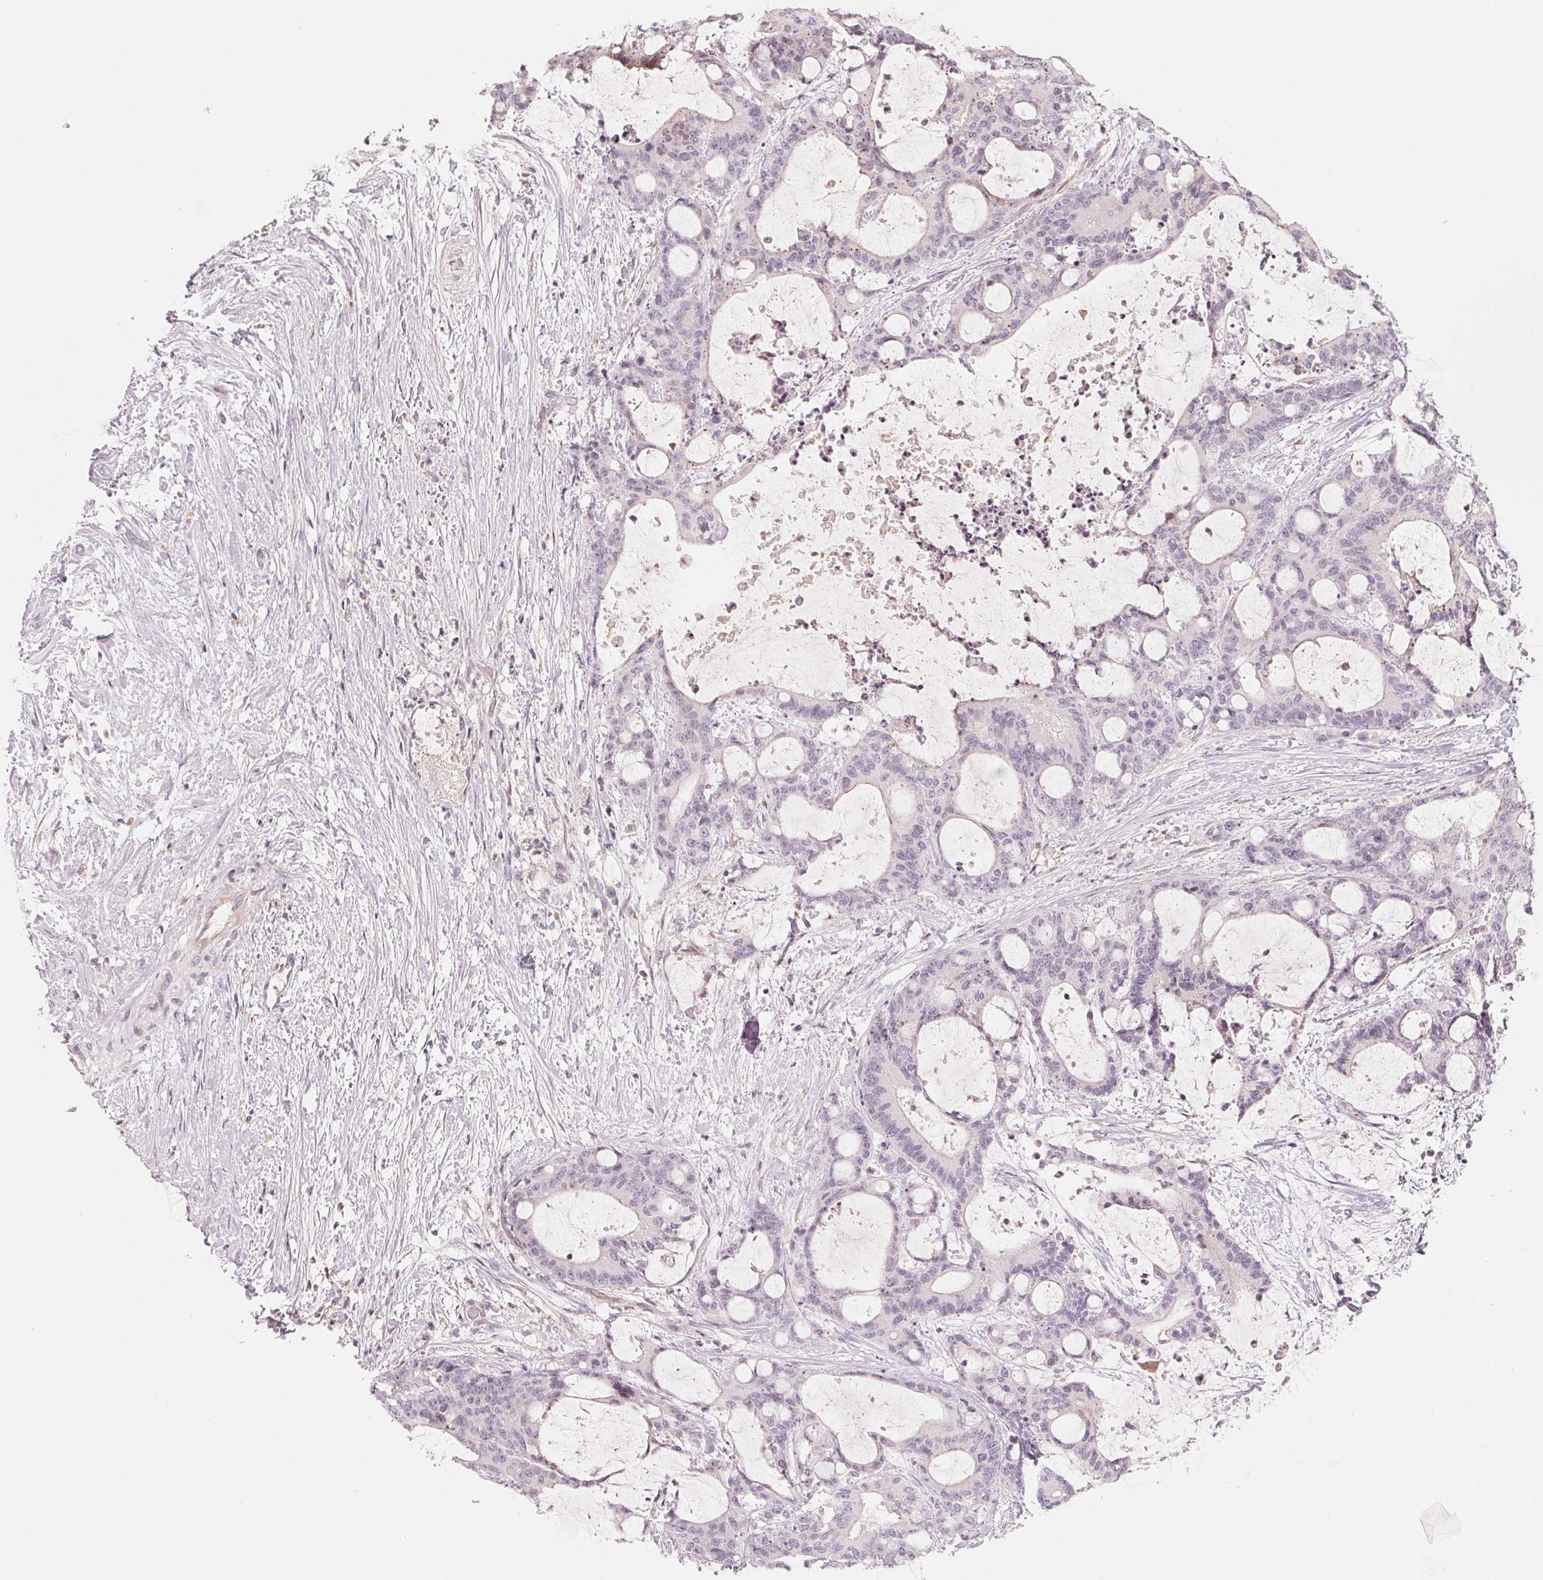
{"staining": {"intensity": "weak", "quantity": "<25%", "location": "nuclear"}, "tissue": "liver cancer", "cell_type": "Tumor cells", "image_type": "cancer", "snomed": [{"axis": "morphology", "description": "Normal tissue, NOS"}, {"axis": "morphology", "description": "Cholangiocarcinoma"}, {"axis": "topography", "description": "Liver"}, {"axis": "topography", "description": "Peripheral nerve tissue"}], "caption": "The photomicrograph displays no significant expression in tumor cells of liver cancer (cholangiocarcinoma). (Stains: DAB immunohistochemistry with hematoxylin counter stain, Microscopy: brightfield microscopy at high magnification).", "gene": "SLC17A4", "patient": {"sex": "female", "age": 73}}